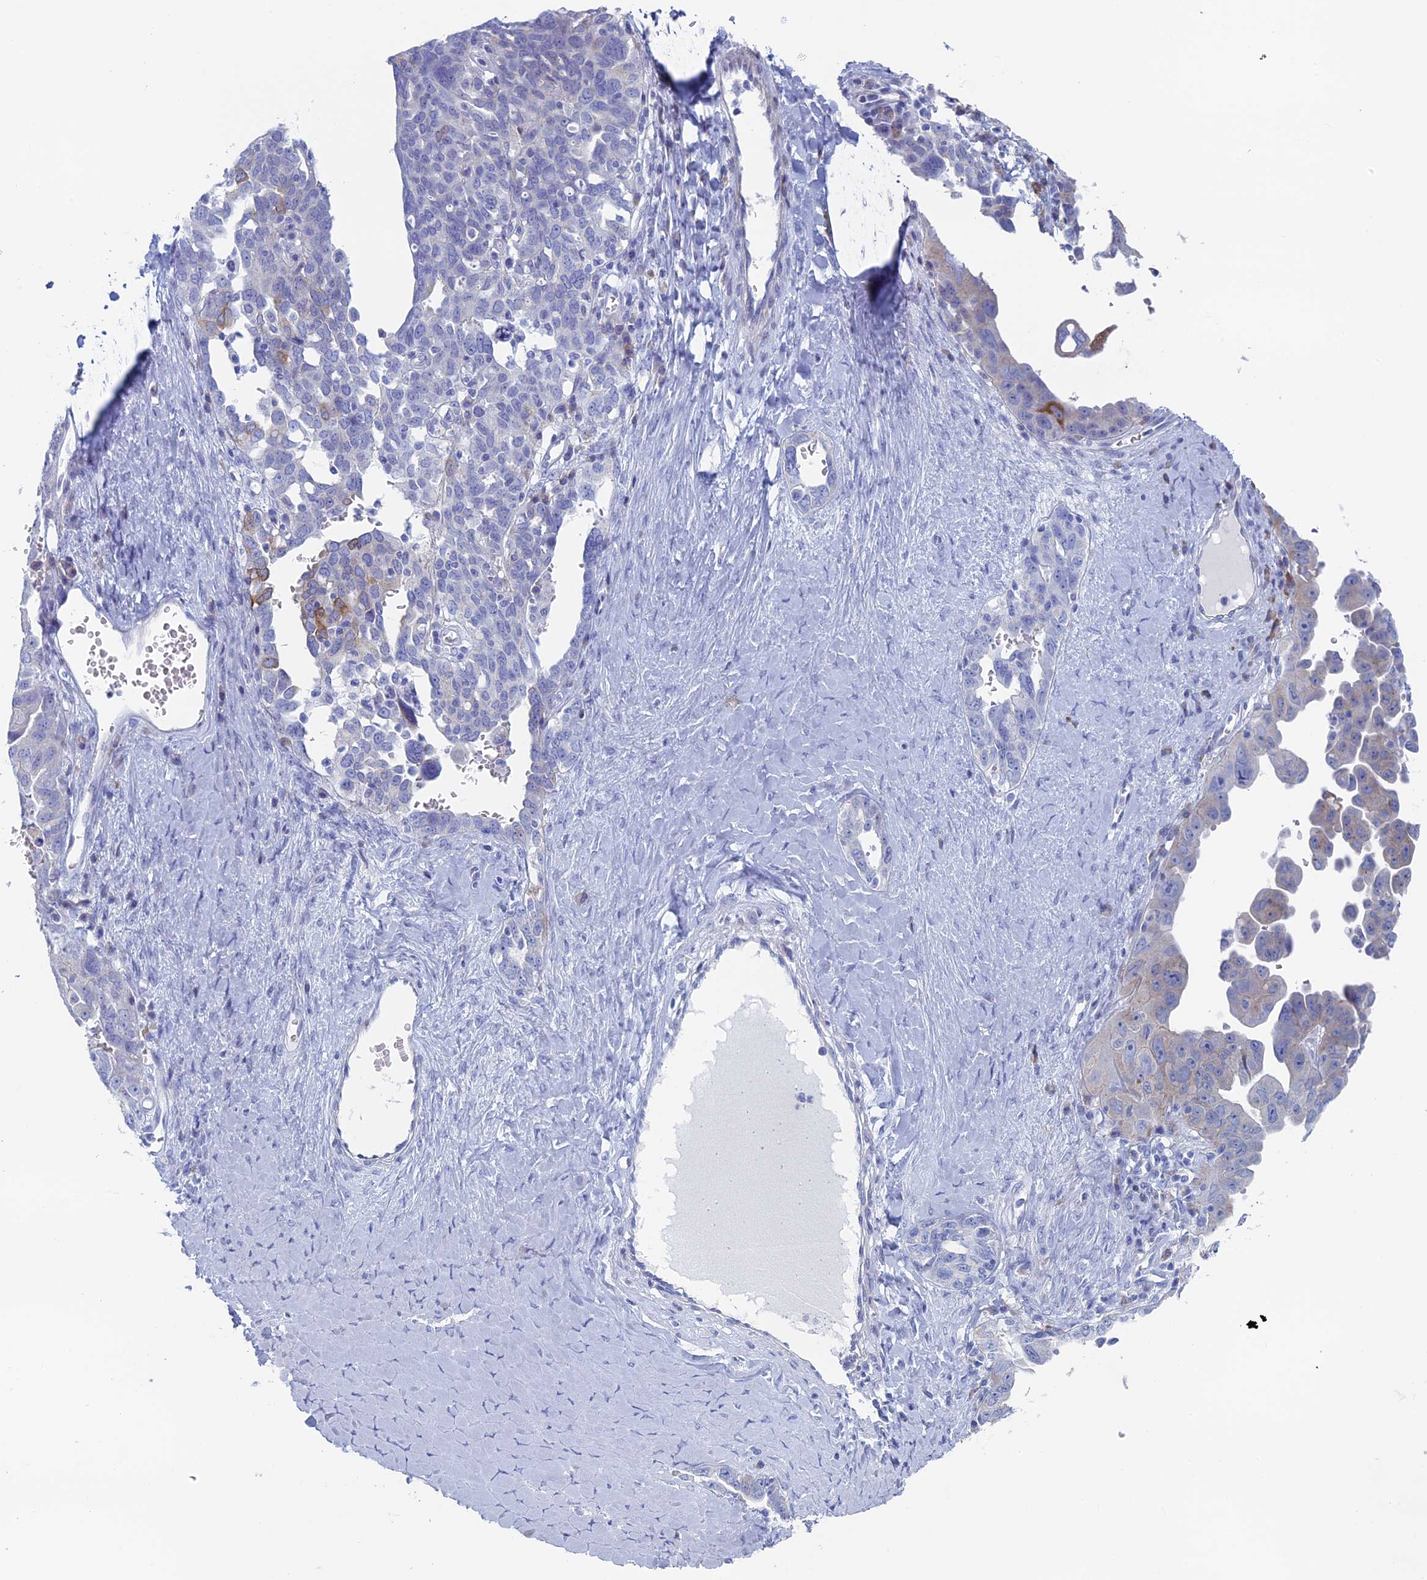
{"staining": {"intensity": "negative", "quantity": "none", "location": "none"}, "tissue": "ovarian cancer", "cell_type": "Tumor cells", "image_type": "cancer", "snomed": [{"axis": "morphology", "description": "Carcinoma, endometroid"}, {"axis": "topography", "description": "Ovary"}], "caption": "The image shows no staining of tumor cells in ovarian cancer.", "gene": "MAGEB6", "patient": {"sex": "female", "age": 62}}